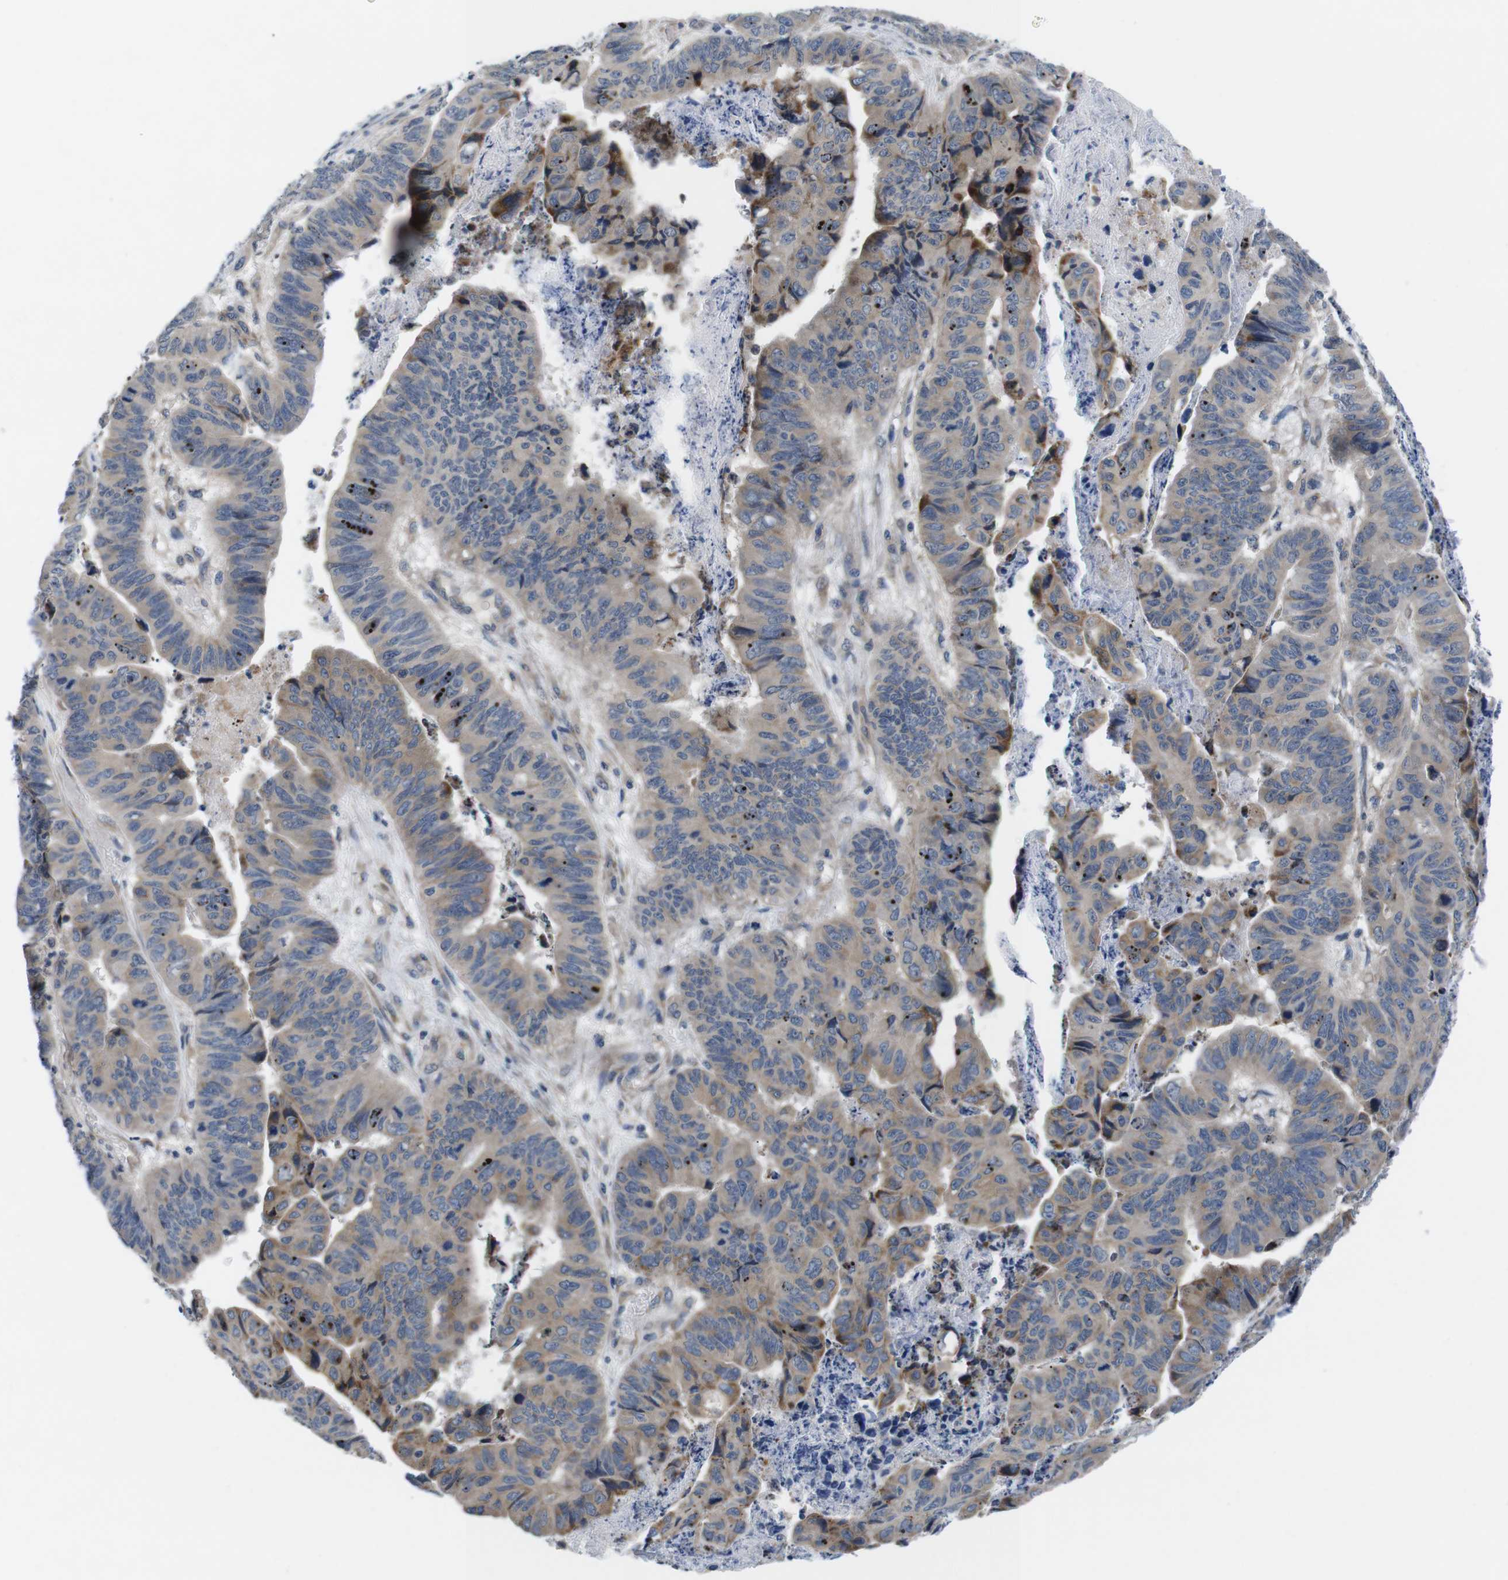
{"staining": {"intensity": "moderate", "quantity": ">75%", "location": "cytoplasmic/membranous,nuclear"}, "tissue": "stomach cancer", "cell_type": "Tumor cells", "image_type": "cancer", "snomed": [{"axis": "morphology", "description": "Adenocarcinoma, NOS"}, {"axis": "topography", "description": "Stomach, lower"}], "caption": "Approximately >75% of tumor cells in human adenocarcinoma (stomach) exhibit moderate cytoplasmic/membranous and nuclear protein positivity as visualized by brown immunohistochemical staining.", "gene": "JAK1", "patient": {"sex": "male", "age": 77}}